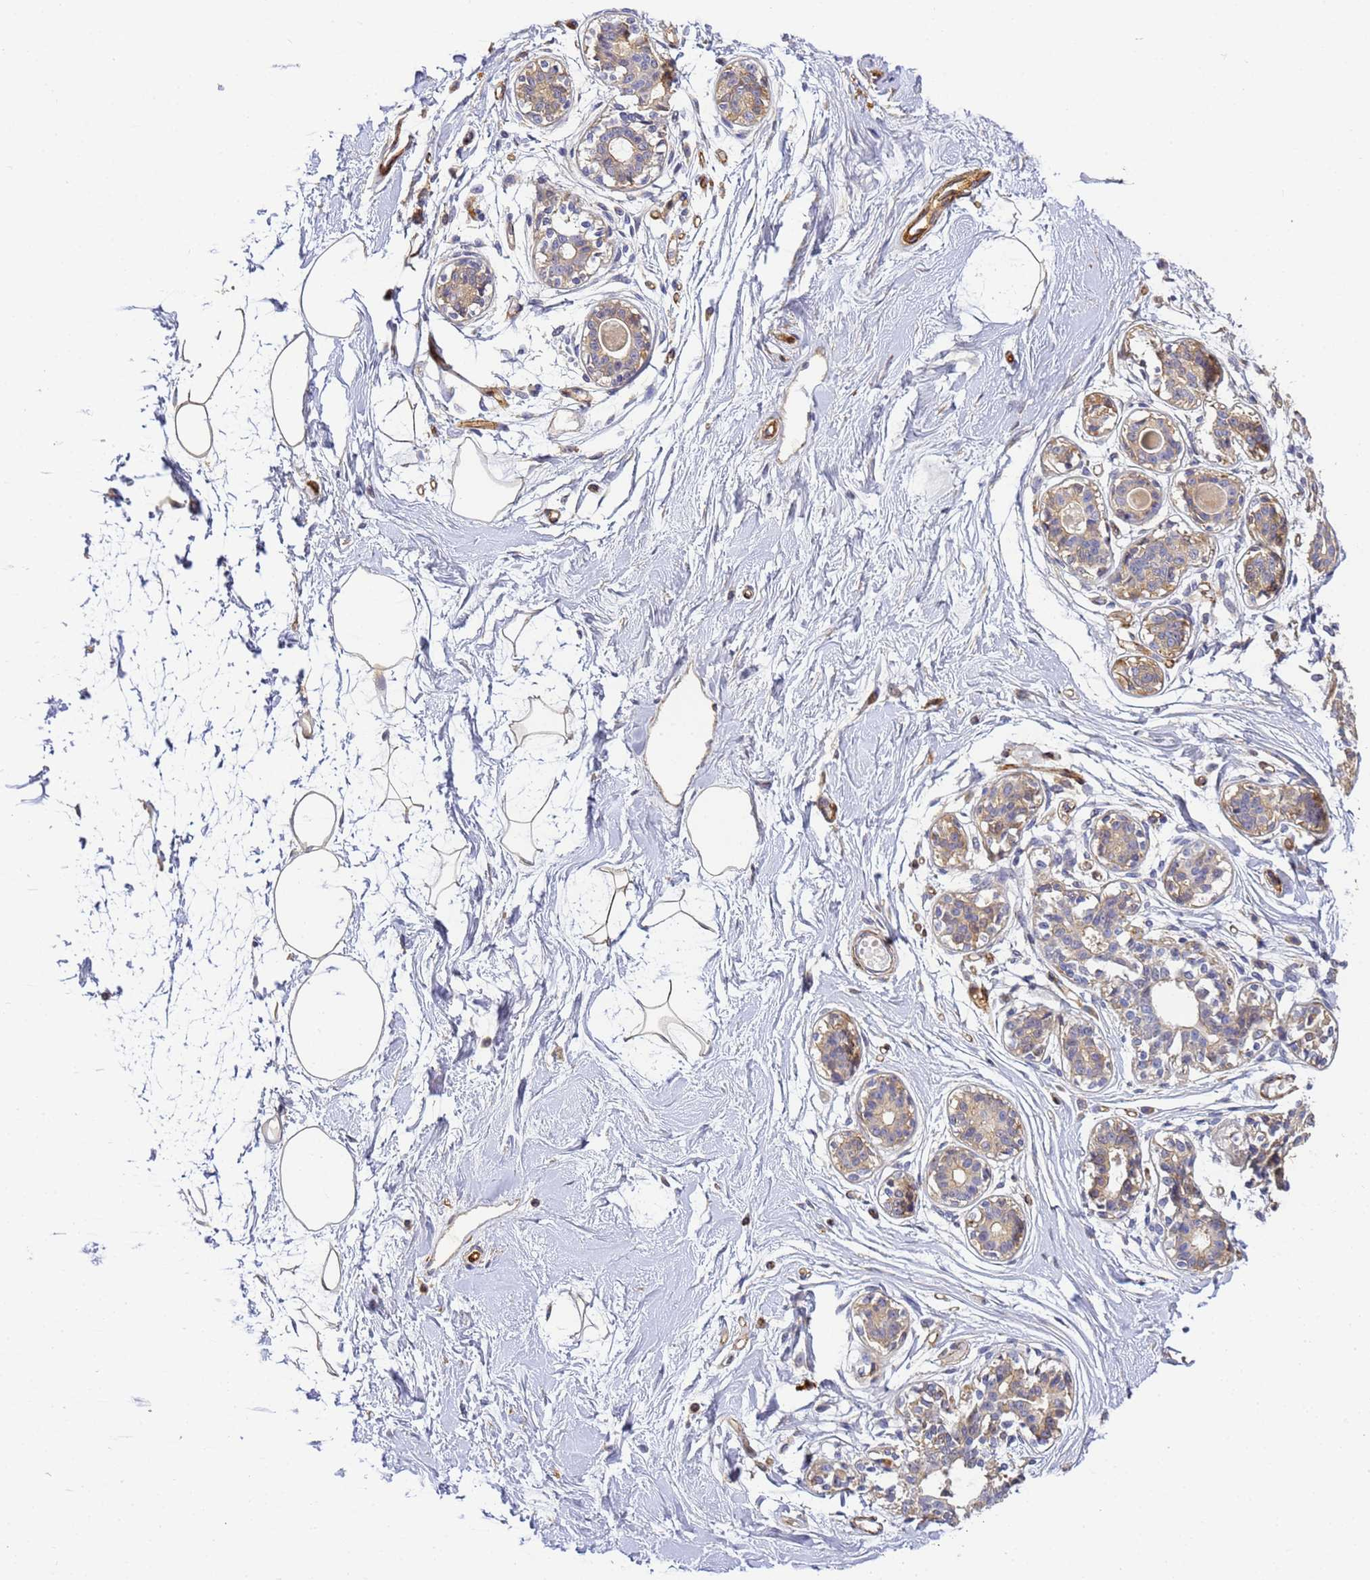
{"staining": {"intensity": "weak", "quantity": "<25%", "location": "cytoplasmic/membranous"}, "tissue": "breast", "cell_type": "Adipocytes", "image_type": "normal", "snomed": [{"axis": "morphology", "description": "Normal tissue, NOS"}, {"axis": "topography", "description": "Breast"}], "caption": "This is a photomicrograph of immunohistochemistry (IHC) staining of benign breast, which shows no positivity in adipocytes. (DAB immunohistochemistry (IHC) visualized using brightfield microscopy, high magnification).", "gene": "CFHR1", "patient": {"sex": "female", "age": 45}}